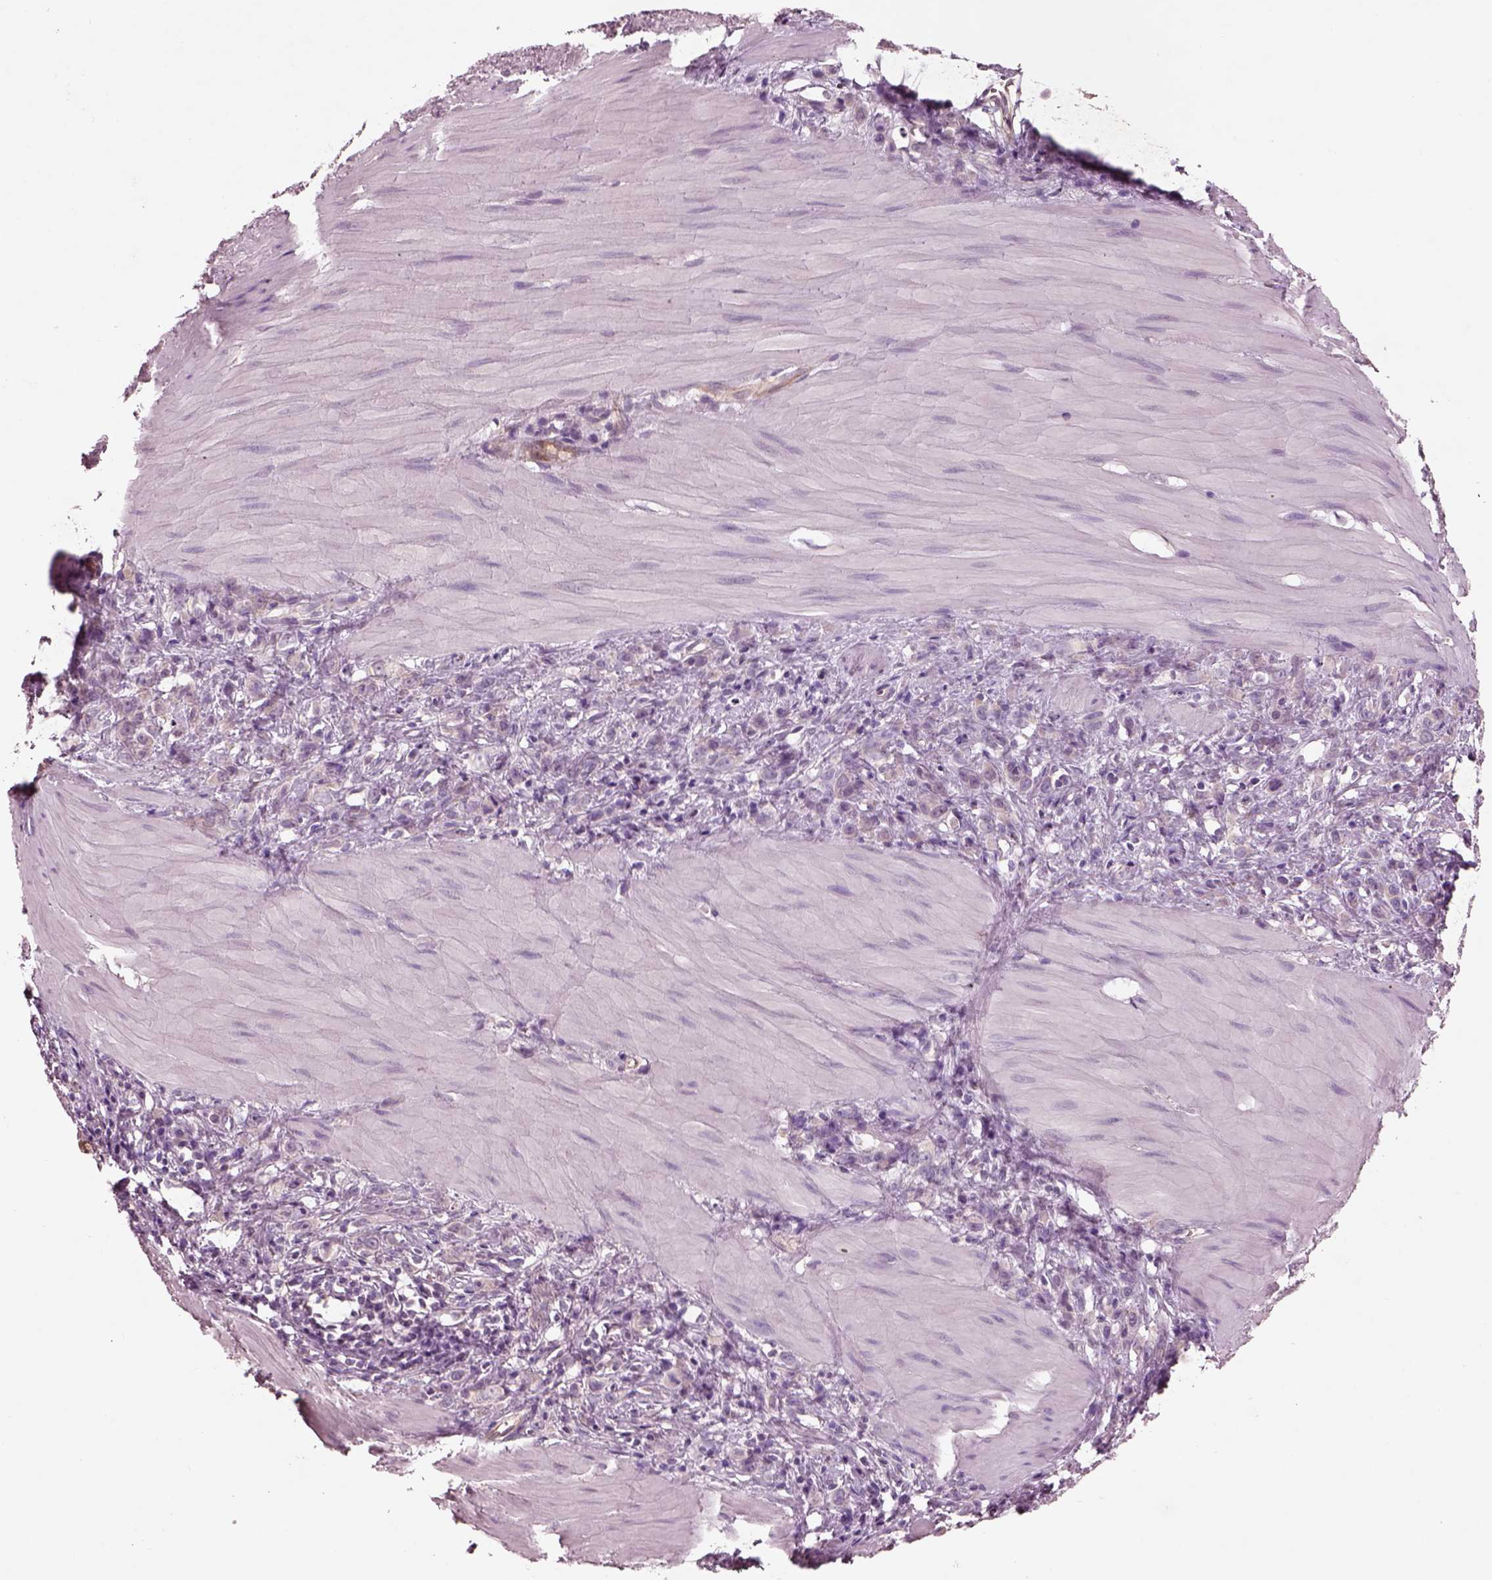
{"staining": {"intensity": "negative", "quantity": "none", "location": "none"}, "tissue": "stomach cancer", "cell_type": "Tumor cells", "image_type": "cancer", "snomed": [{"axis": "morphology", "description": "Adenocarcinoma, NOS"}, {"axis": "topography", "description": "Stomach"}], "caption": "This is an IHC micrograph of human stomach adenocarcinoma. There is no expression in tumor cells.", "gene": "DUOXA2", "patient": {"sex": "male", "age": 47}}